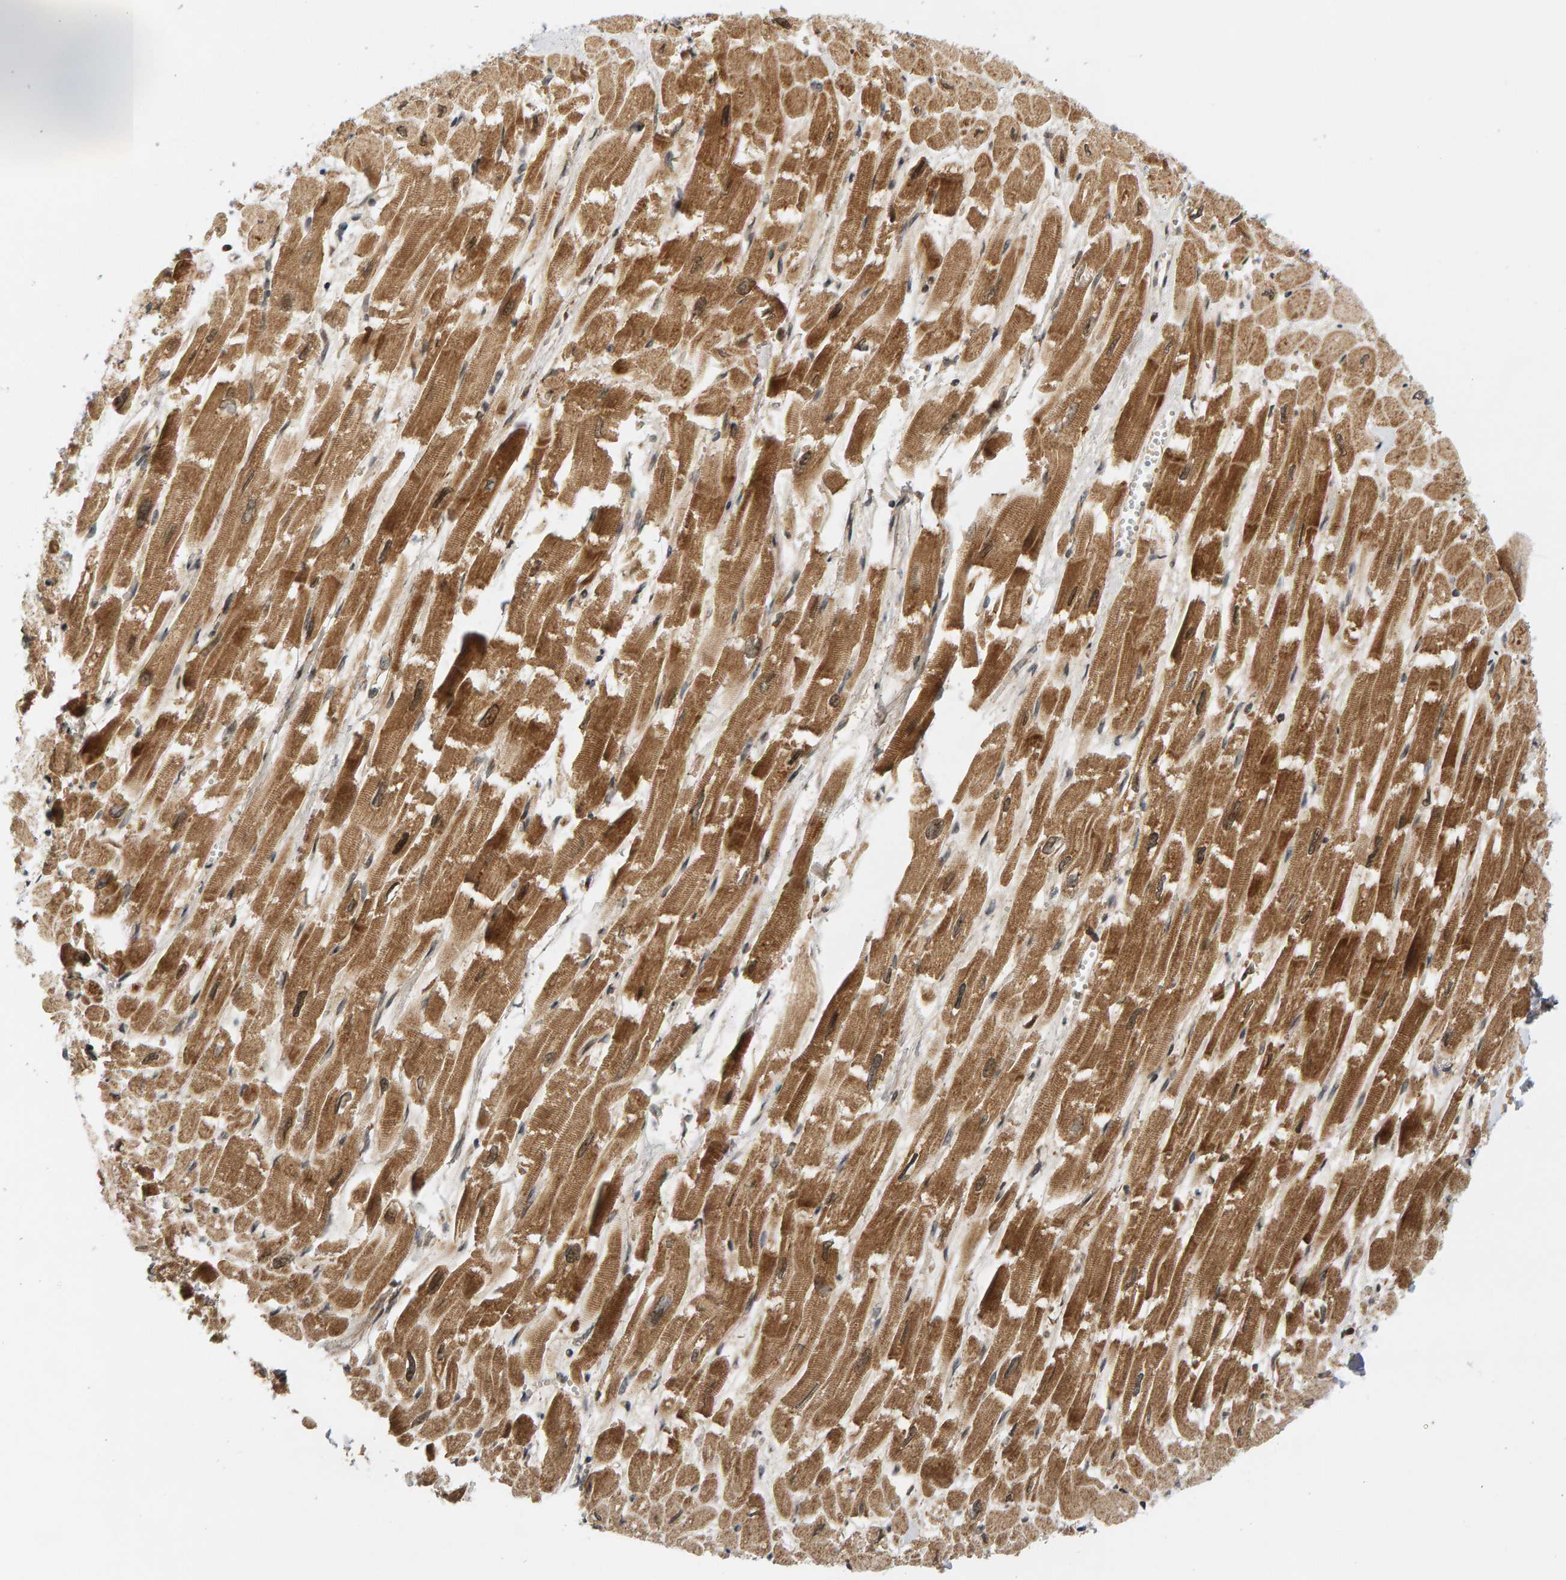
{"staining": {"intensity": "moderate", "quantity": ">75%", "location": "cytoplasmic/membranous"}, "tissue": "heart muscle", "cell_type": "Cardiomyocytes", "image_type": "normal", "snomed": [{"axis": "morphology", "description": "Normal tissue, NOS"}, {"axis": "topography", "description": "Heart"}], "caption": "Moderate cytoplasmic/membranous staining for a protein is appreciated in about >75% of cardiomyocytes of normal heart muscle using IHC.", "gene": "BAHCC1", "patient": {"sex": "male", "age": 54}}